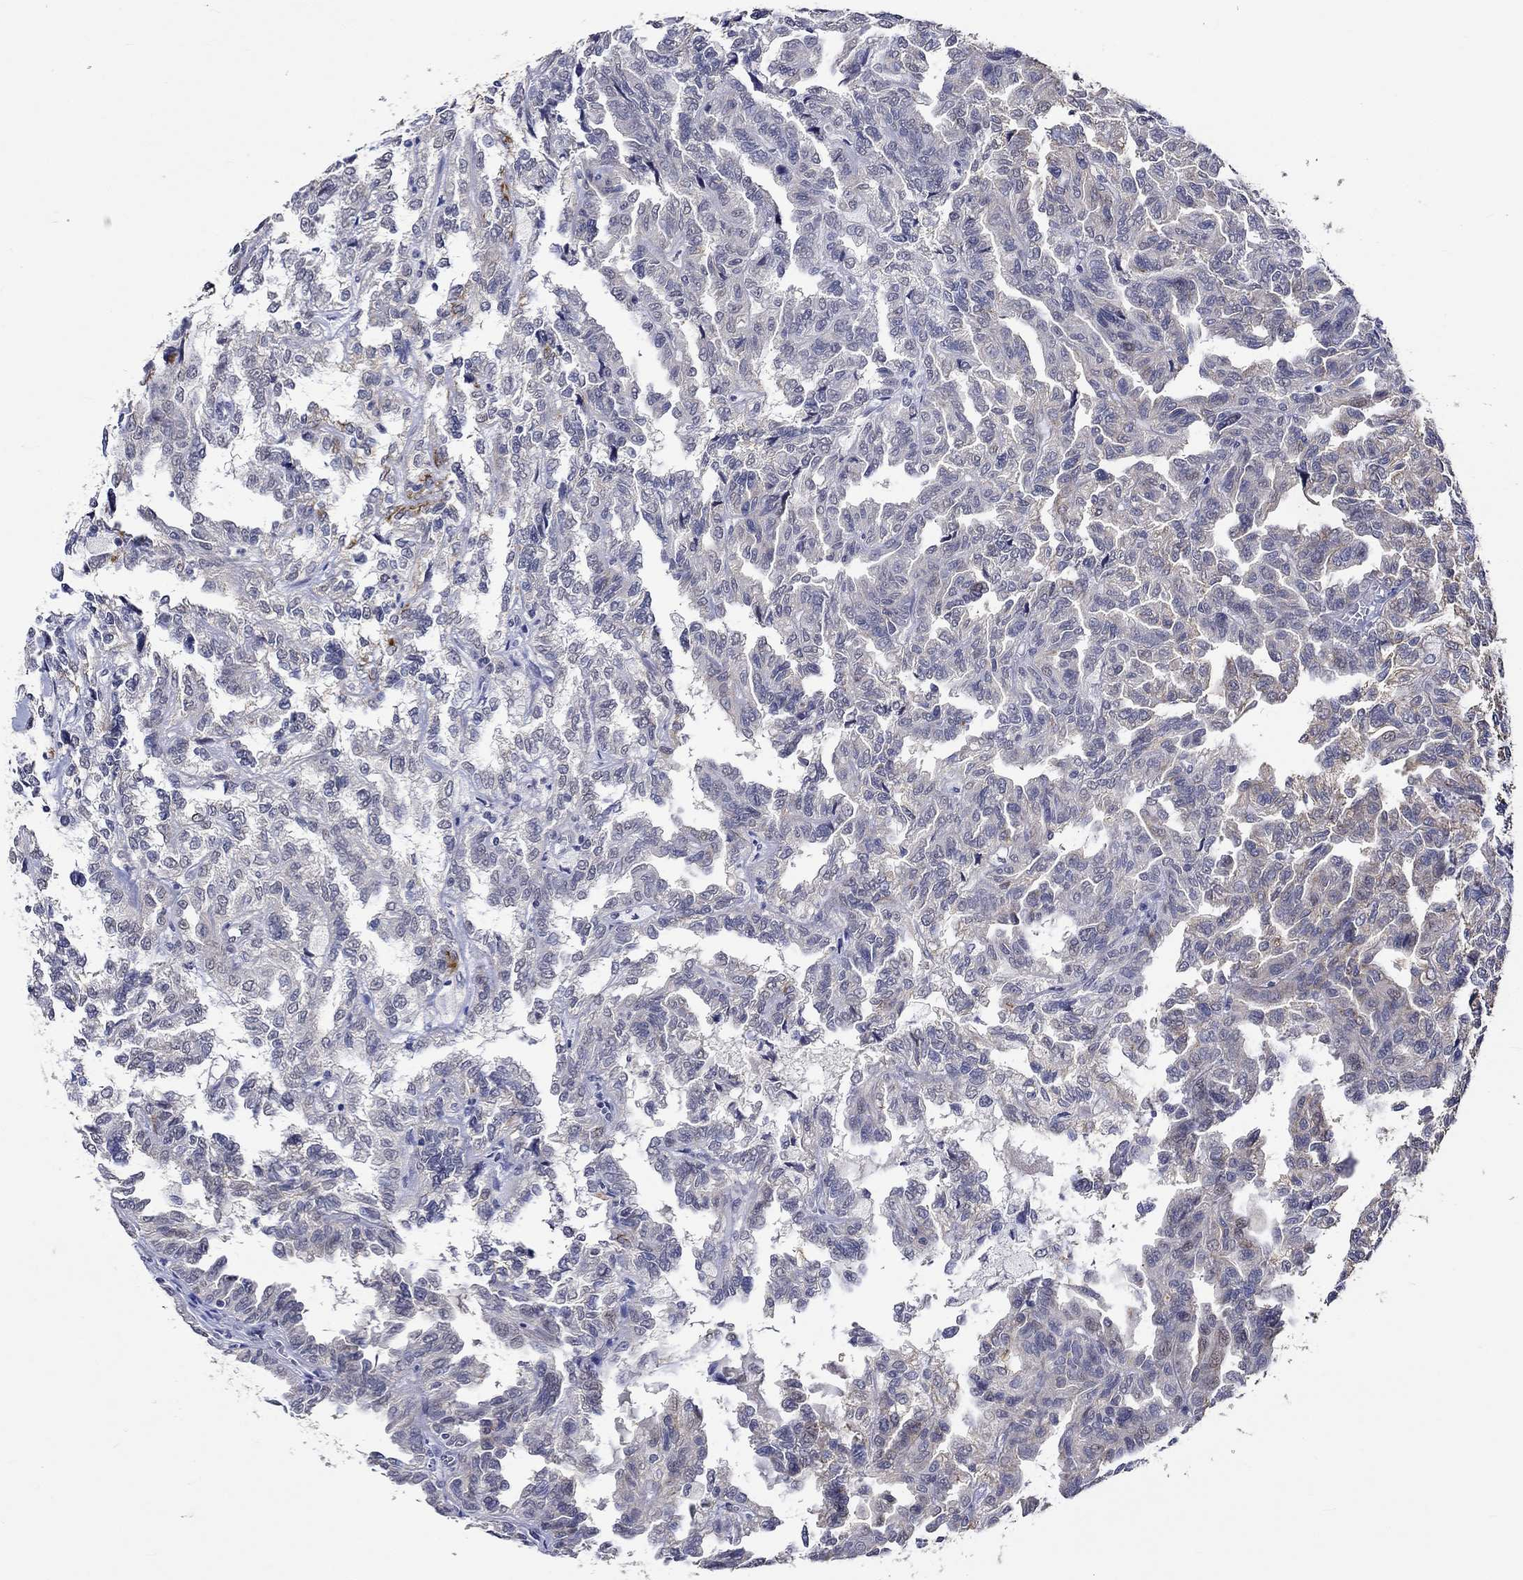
{"staining": {"intensity": "negative", "quantity": "none", "location": "none"}, "tissue": "renal cancer", "cell_type": "Tumor cells", "image_type": "cancer", "snomed": [{"axis": "morphology", "description": "Adenocarcinoma, NOS"}, {"axis": "topography", "description": "Kidney"}], "caption": "Protein analysis of adenocarcinoma (renal) displays no significant staining in tumor cells.", "gene": "DDX3Y", "patient": {"sex": "male", "age": 79}}